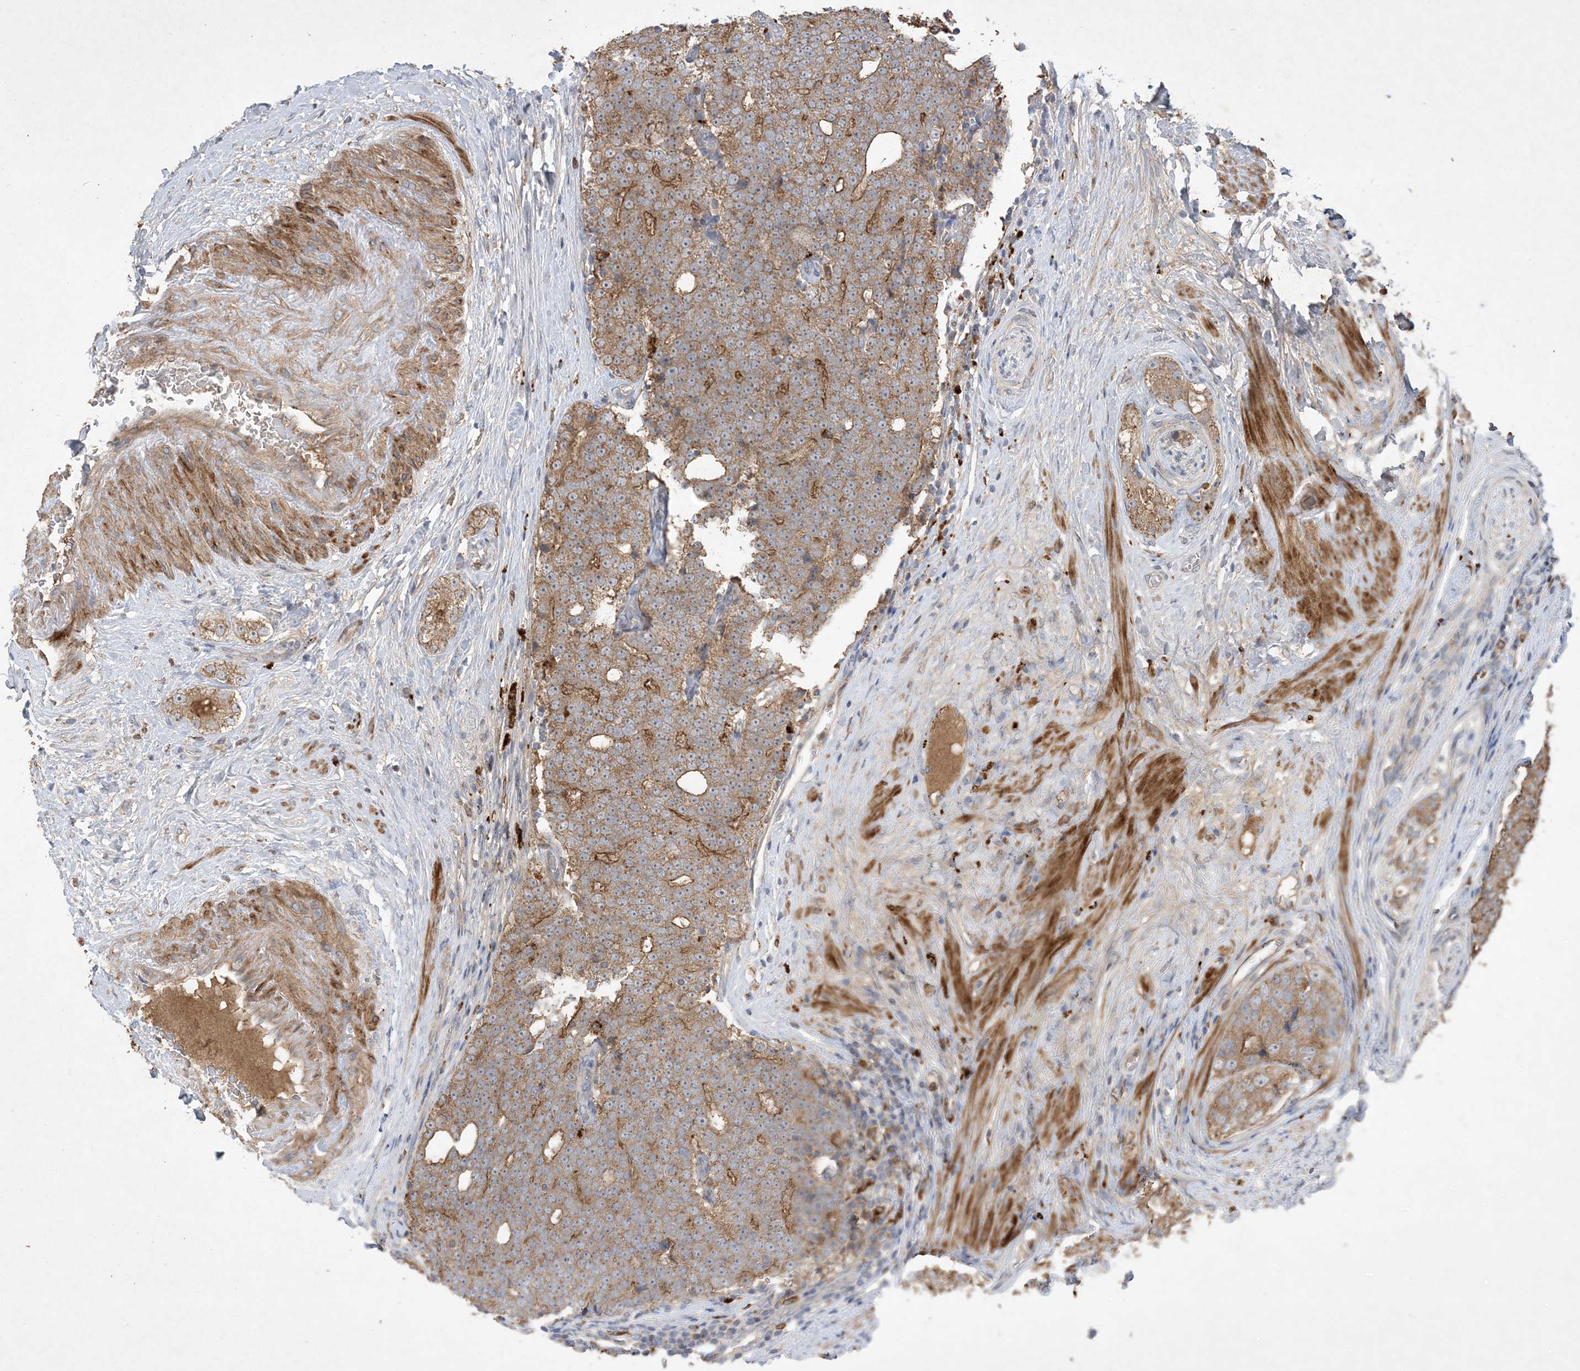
{"staining": {"intensity": "moderate", "quantity": ">75%", "location": "cytoplasmic/membranous"}, "tissue": "prostate cancer", "cell_type": "Tumor cells", "image_type": "cancer", "snomed": [{"axis": "morphology", "description": "Adenocarcinoma, High grade"}, {"axis": "topography", "description": "Prostate"}], "caption": "About >75% of tumor cells in human prostate high-grade adenocarcinoma display moderate cytoplasmic/membranous protein expression as visualized by brown immunohistochemical staining.", "gene": "MASP2", "patient": {"sex": "male", "age": 56}}